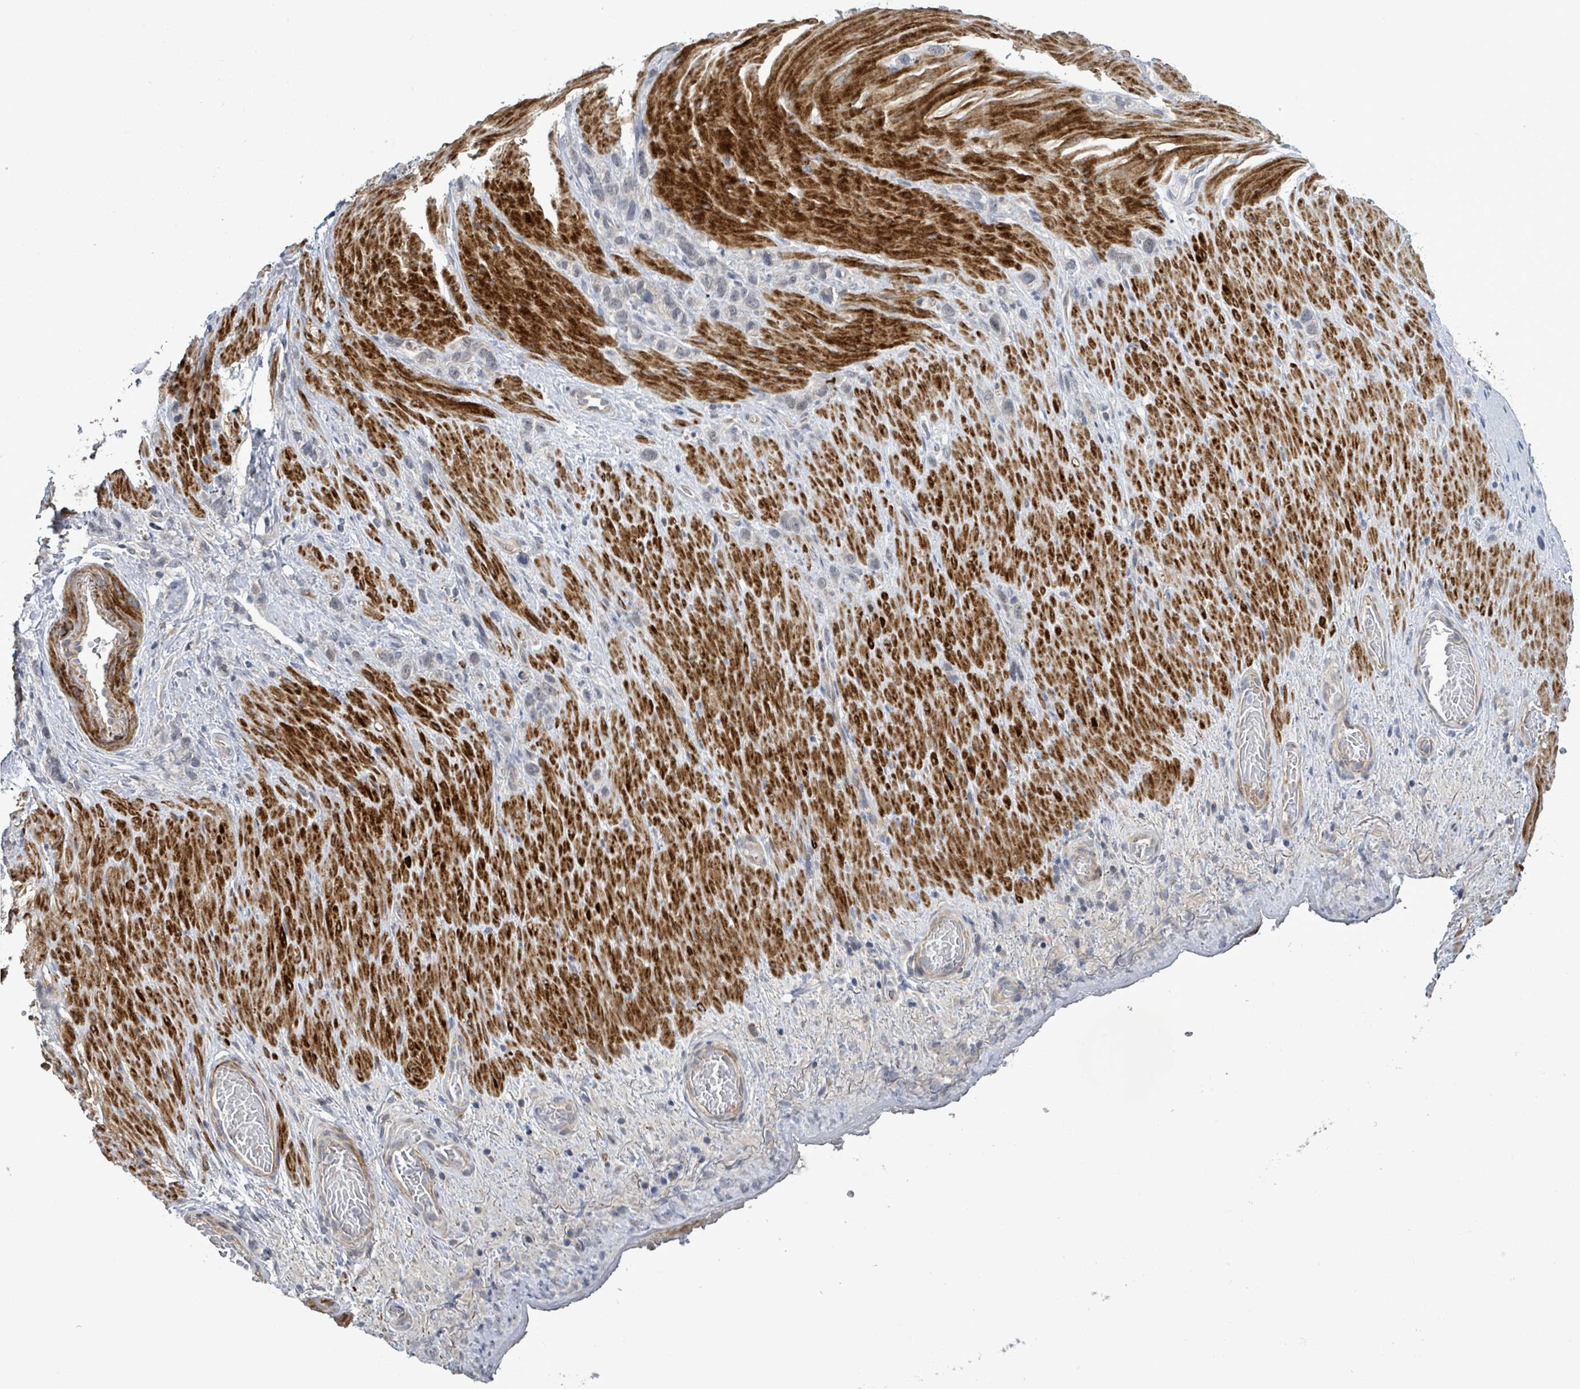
{"staining": {"intensity": "negative", "quantity": "none", "location": "none"}, "tissue": "stomach cancer", "cell_type": "Tumor cells", "image_type": "cancer", "snomed": [{"axis": "morphology", "description": "Adenocarcinoma, NOS"}, {"axis": "topography", "description": "Stomach"}], "caption": "High power microscopy image of an IHC micrograph of stomach cancer (adenocarcinoma), revealing no significant staining in tumor cells. Nuclei are stained in blue.", "gene": "AMMECR1", "patient": {"sex": "female", "age": 65}}